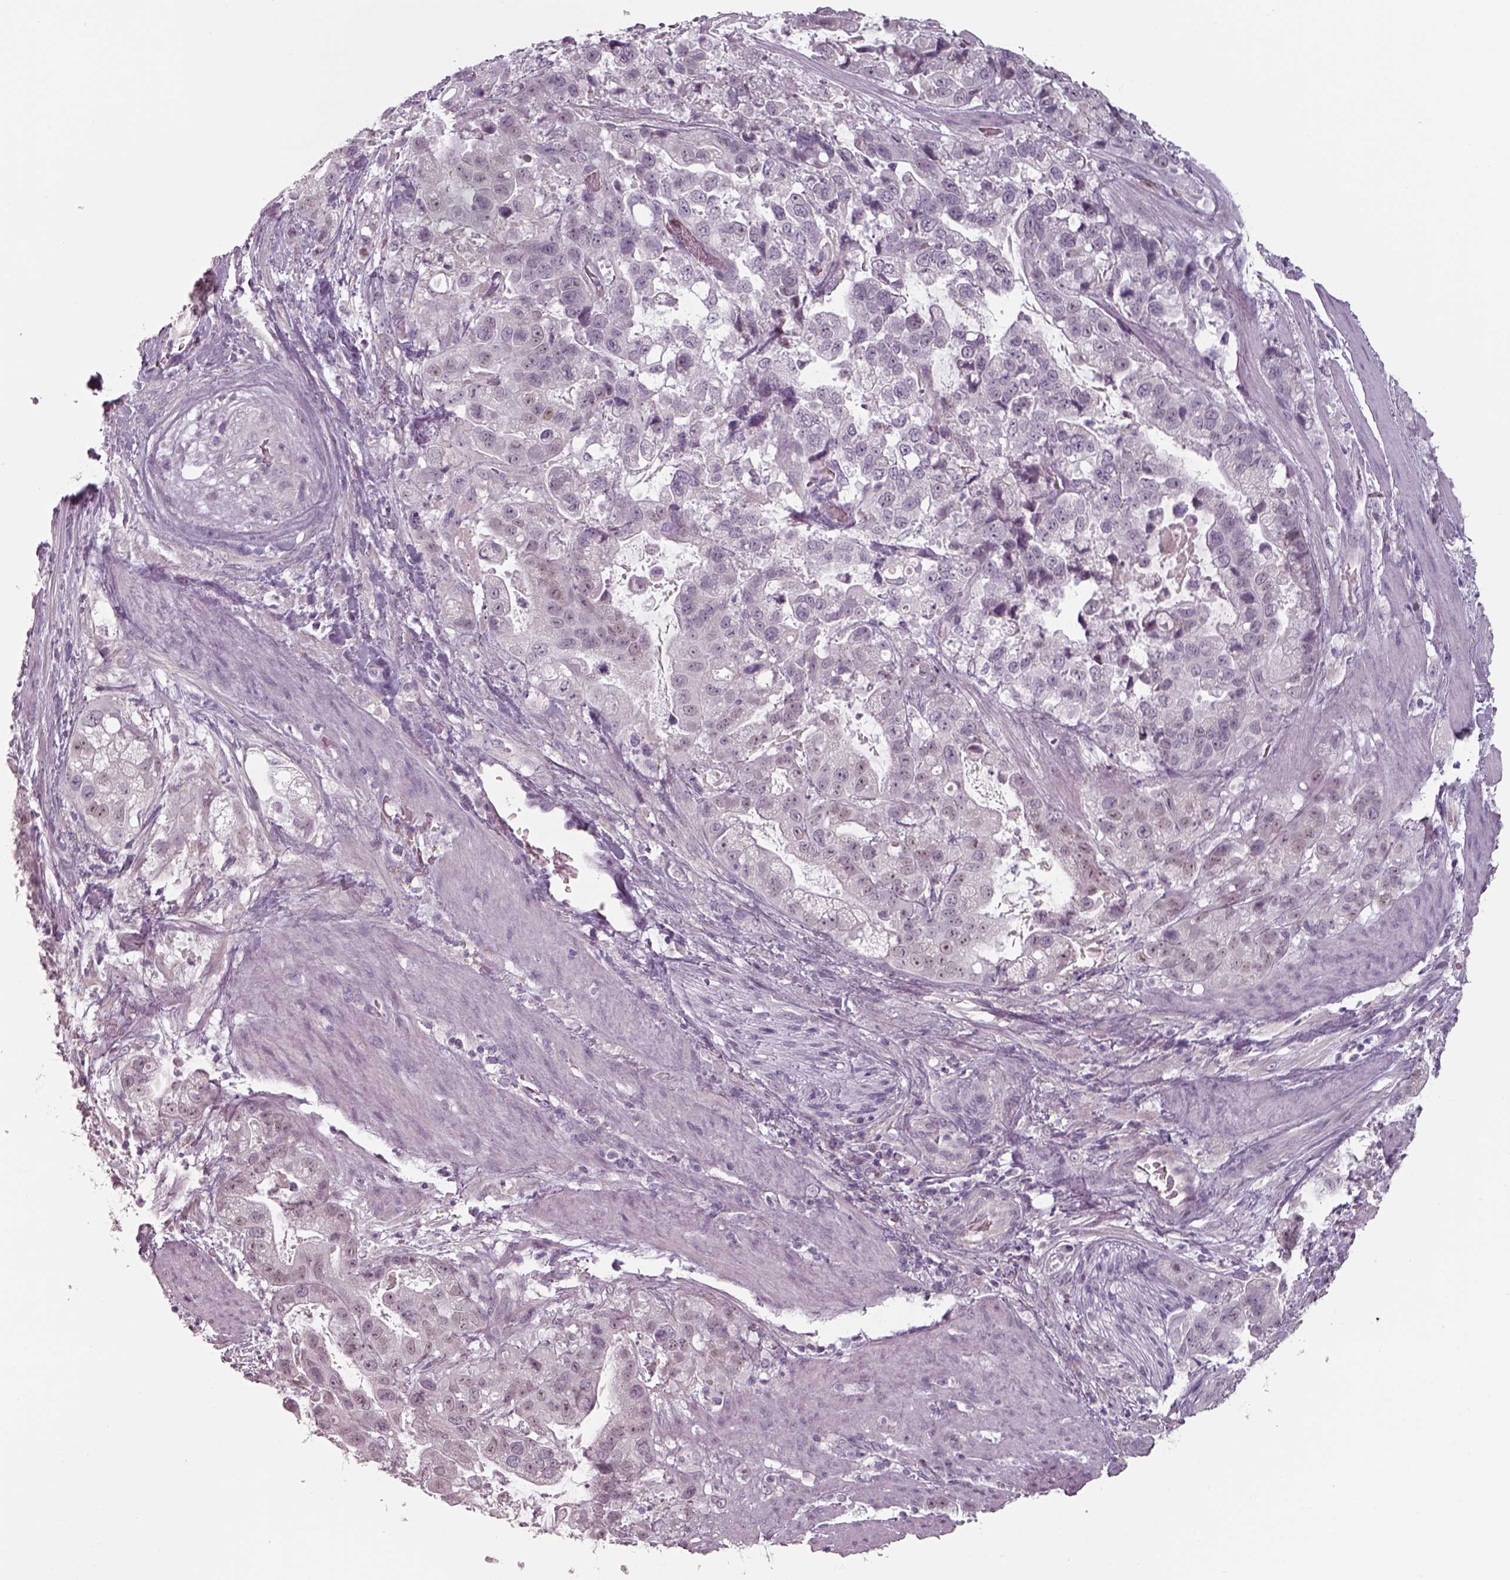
{"staining": {"intensity": "negative", "quantity": "none", "location": "none"}, "tissue": "stomach cancer", "cell_type": "Tumor cells", "image_type": "cancer", "snomed": [{"axis": "morphology", "description": "Adenocarcinoma, NOS"}, {"axis": "topography", "description": "Stomach"}], "caption": "Immunohistochemistry photomicrograph of neoplastic tissue: human stomach cancer (adenocarcinoma) stained with DAB demonstrates no significant protein expression in tumor cells. (DAB (3,3'-diaminobenzidine) immunohistochemistry visualized using brightfield microscopy, high magnification).", "gene": "SEPTIN14", "patient": {"sex": "male", "age": 59}}